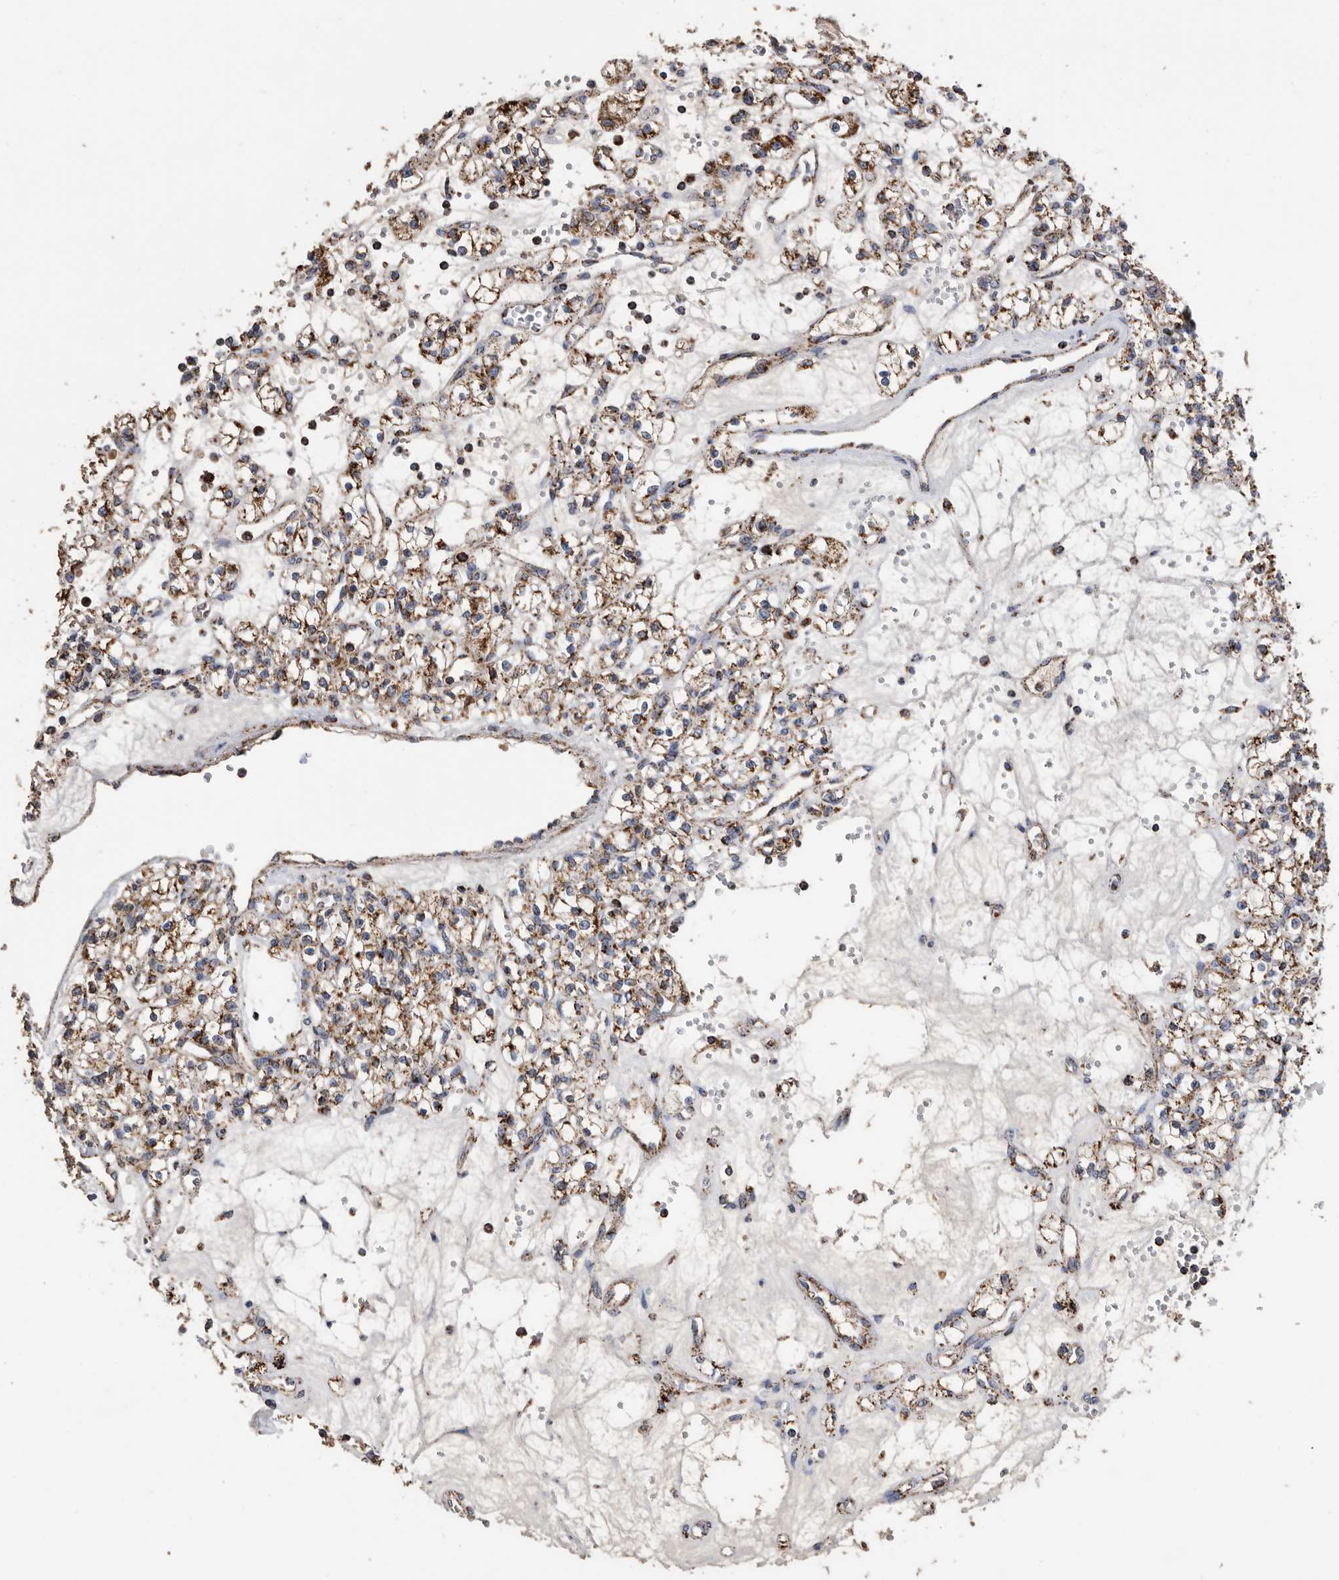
{"staining": {"intensity": "moderate", "quantity": ">75%", "location": "cytoplasmic/membranous"}, "tissue": "renal cancer", "cell_type": "Tumor cells", "image_type": "cancer", "snomed": [{"axis": "morphology", "description": "Adenocarcinoma, NOS"}, {"axis": "topography", "description": "Kidney"}], "caption": "Adenocarcinoma (renal) stained for a protein (brown) exhibits moderate cytoplasmic/membranous positive positivity in about >75% of tumor cells.", "gene": "WFDC1", "patient": {"sex": "female", "age": 59}}